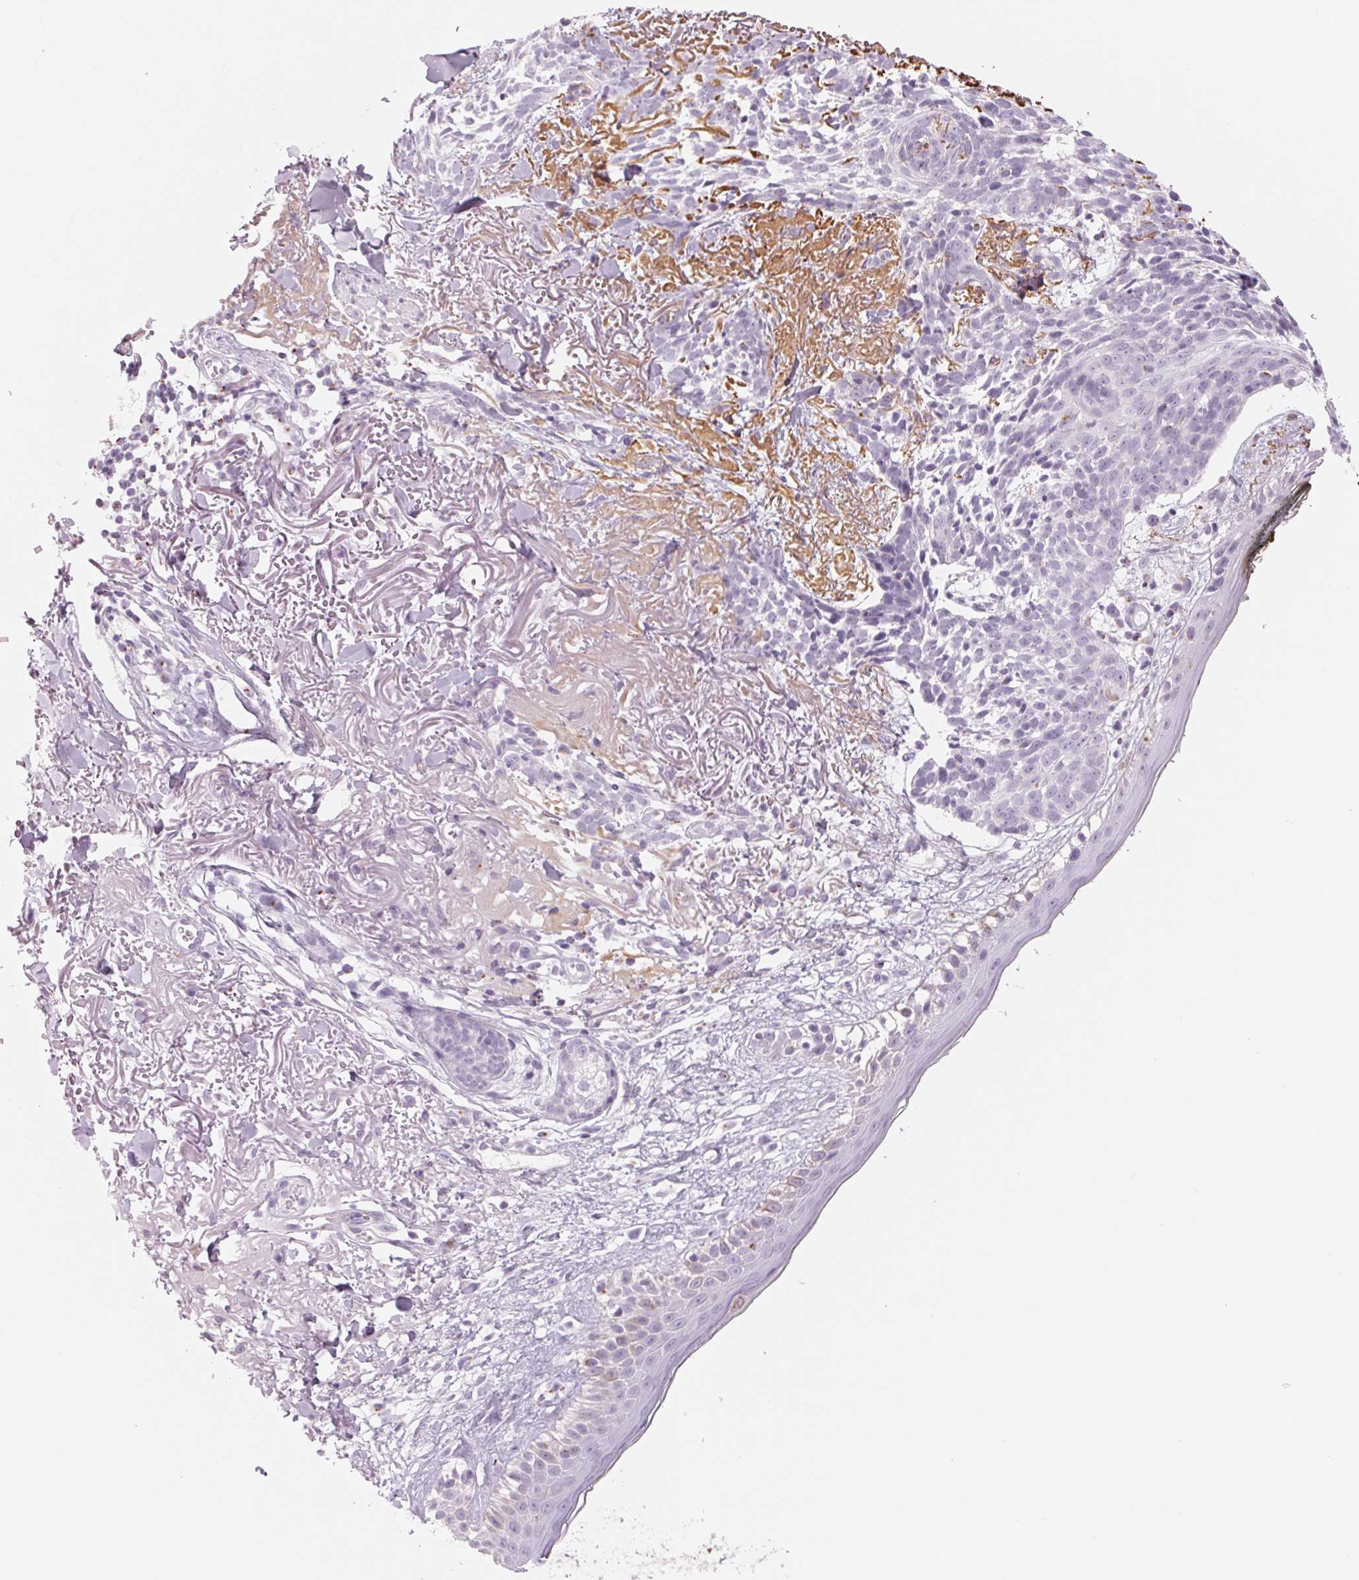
{"staining": {"intensity": "negative", "quantity": "none", "location": "none"}, "tissue": "skin cancer", "cell_type": "Tumor cells", "image_type": "cancer", "snomed": [{"axis": "morphology", "description": "Basal cell carcinoma"}, {"axis": "morphology", "description": "BCC, high aggressive"}, {"axis": "topography", "description": "Skin"}], "caption": "An IHC photomicrograph of skin cancer is shown. There is no staining in tumor cells of skin cancer. (DAB (3,3'-diaminobenzidine) immunohistochemistry (IHC) with hematoxylin counter stain).", "gene": "GALNT7", "patient": {"sex": "female", "age": 86}}